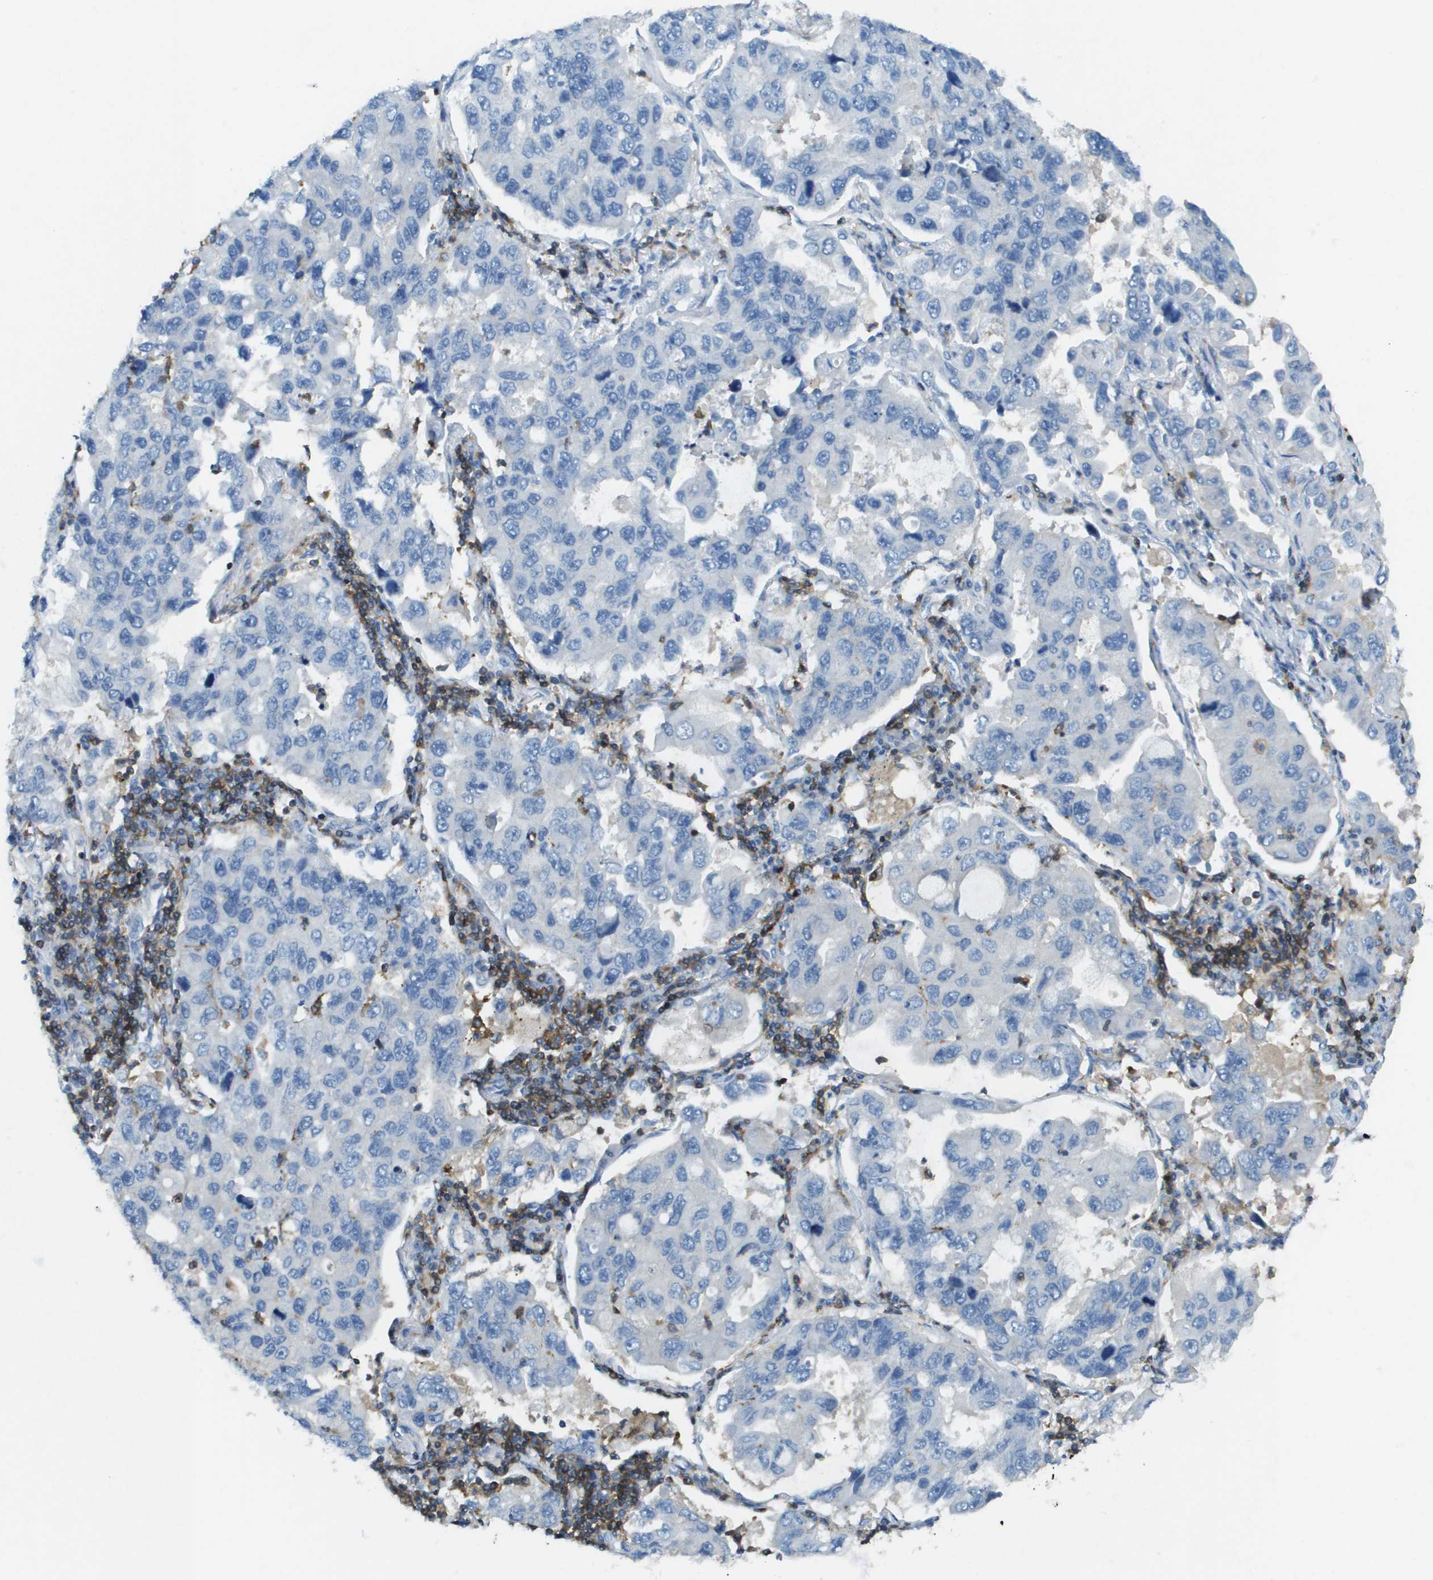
{"staining": {"intensity": "negative", "quantity": "none", "location": "none"}, "tissue": "lung cancer", "cell_type": "Tumor cells", "image_type": "cancer", "snomed": [{"axis": "morphology", "description": "Adenocarcinoma, NOS"}, {"axis": "topography", "description": "Lung"}], "caption": "Image shows no protein positivity in tumor cells of adenocarcinoma (lung) tissue.", "gene": "APBB1IP", "patient": {"sex": "male", "age": 64}}